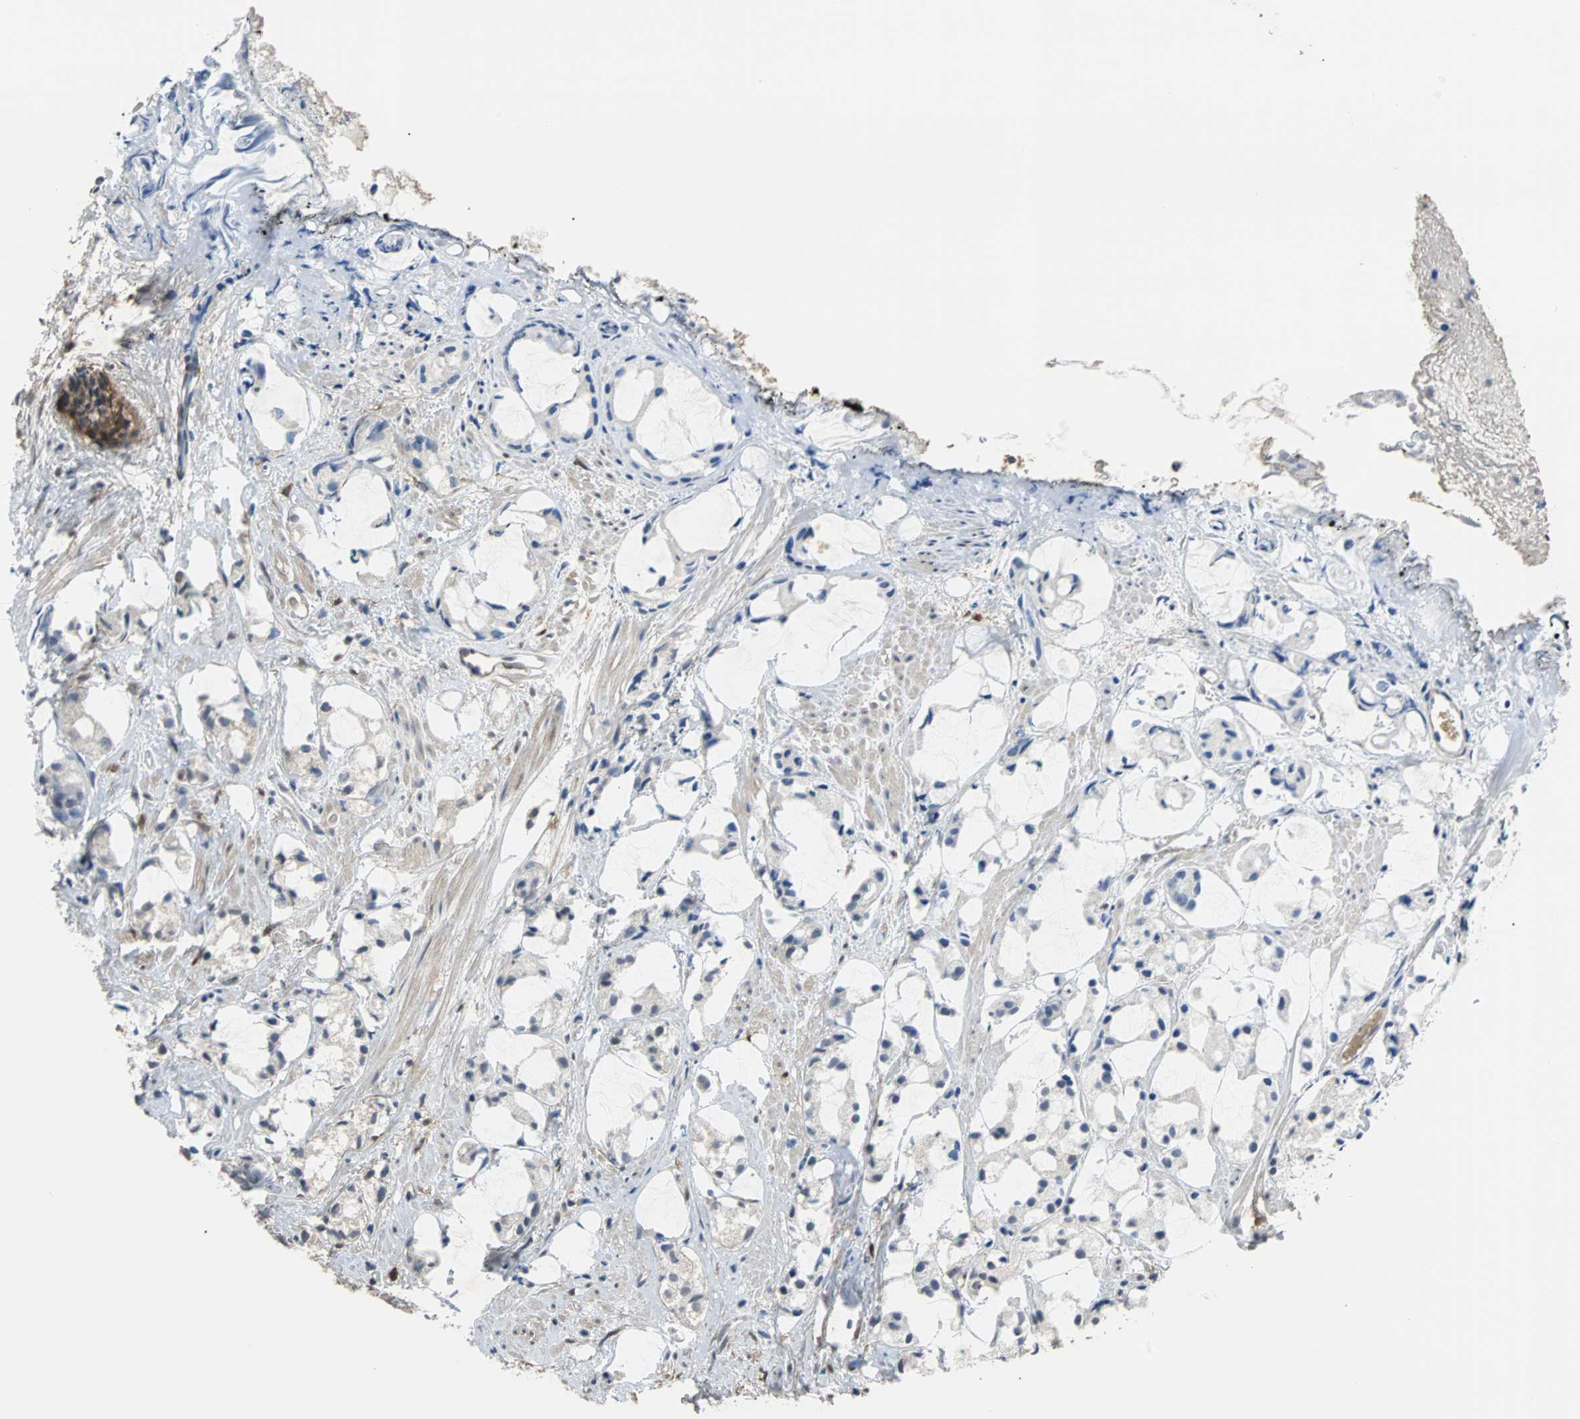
{"staining": {"intensity": "negative", "quantity": "none", "location": "none"}, "tissue": "prostate cancer", "cell_type": "Tumor cells", "image_type": "cancer", "snomed": [{"axis": "morphology", "description": "Adenocarcinoma, Low grade"}, {"axis": "topography", "description": "Prostate"}], "caption": "An immunohistochemistry micrograph of prostate adenocarcinoma (low-grade) is shown. There is no staining in tumor cells of prostate adenocarcinoma (low-grade).", "gene": "FHL2", "patient": {"sex": "male", "age": 63}}